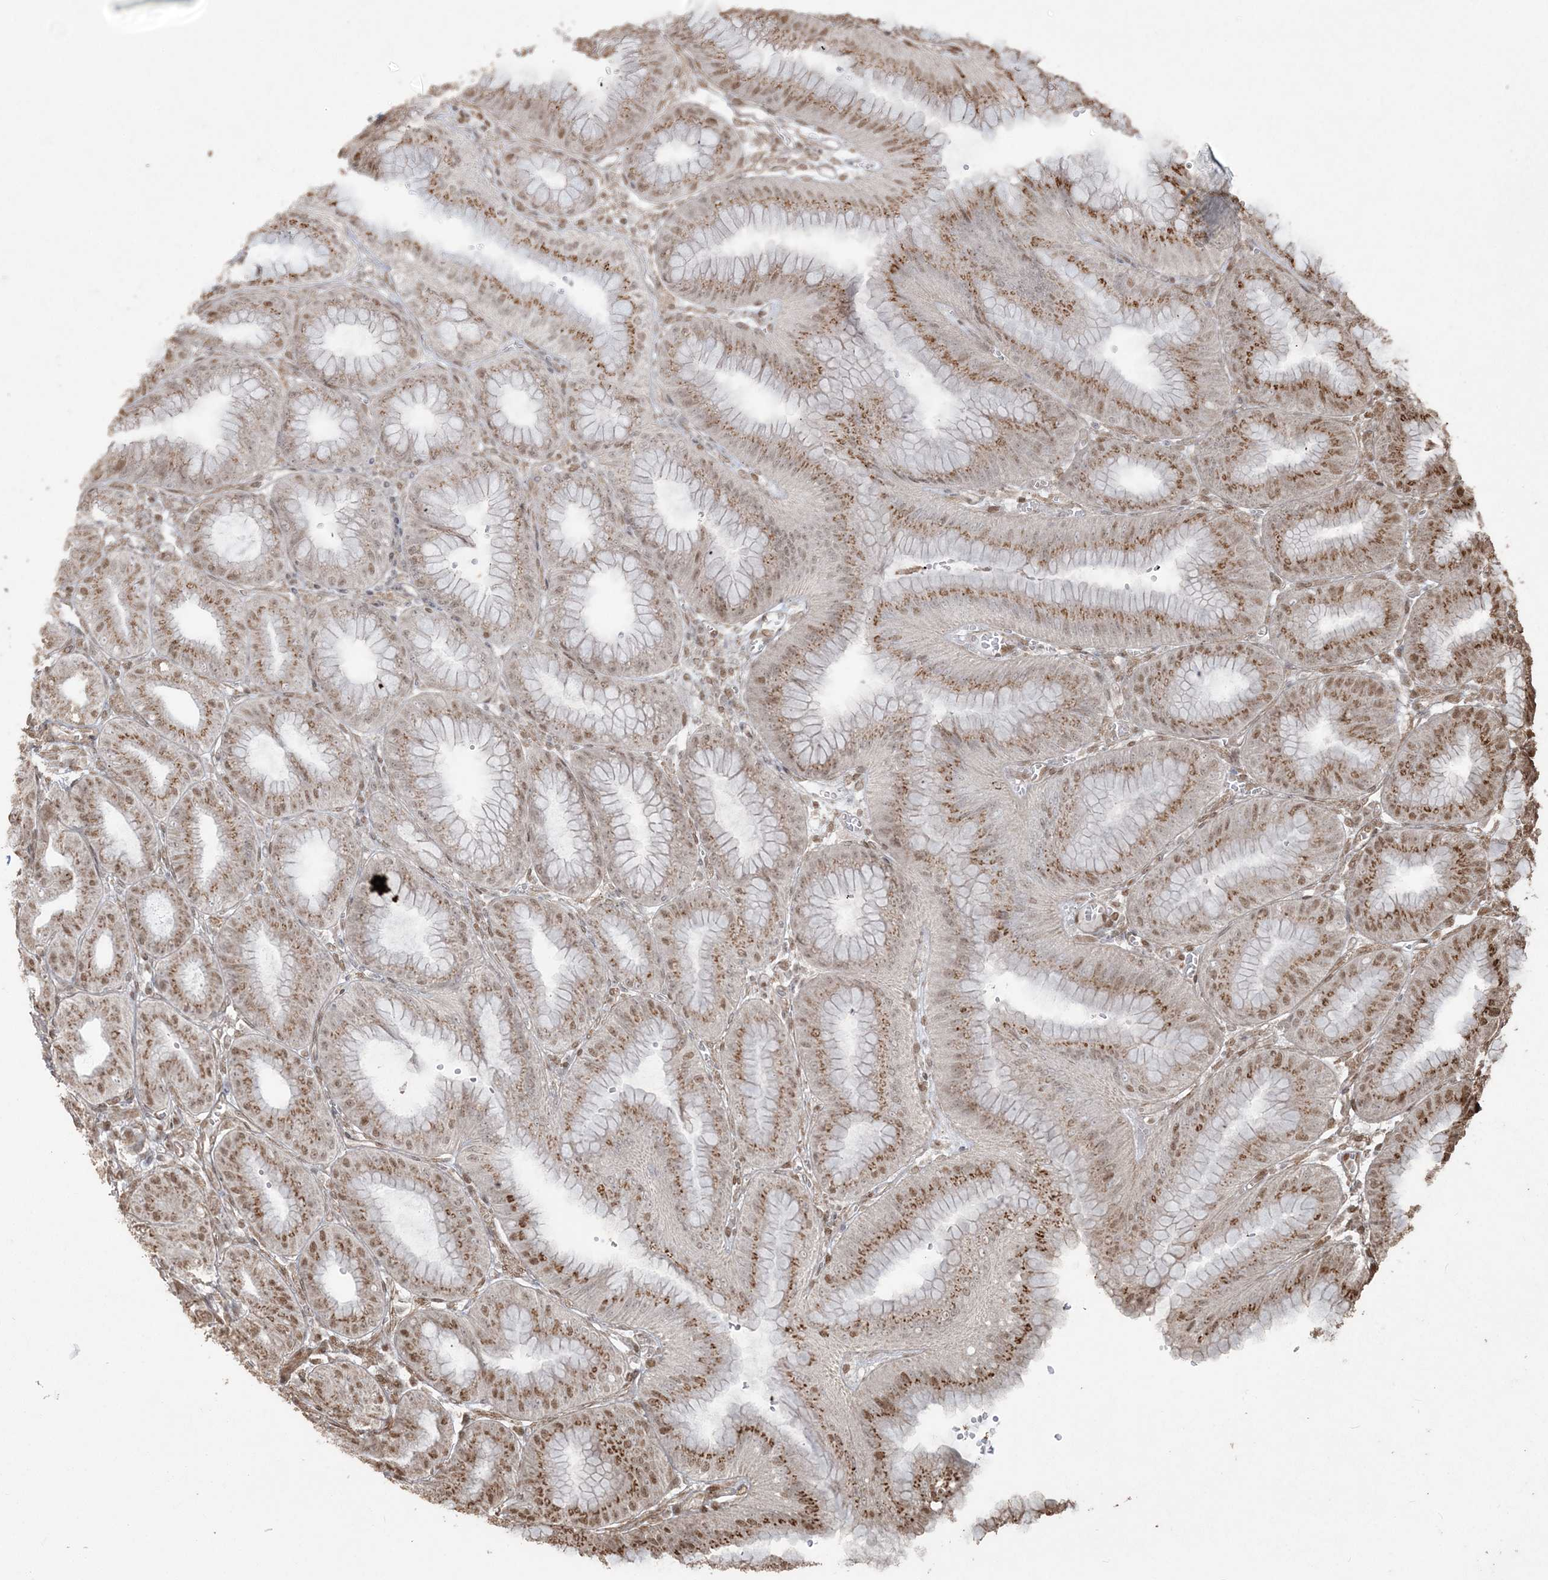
{"staining": {"intensity": "strong", "quantity": ">75%", "location": "cytoplasmic/membranous,nuclear"}, "tissue": "stomach", "cell_type": "Glandular cells", "image_type": "normal", "snomed": [{"axis": "morphology", "description": "Normal tissue, NOS"}, {"axis": "topography", "description": "Stomach, lower"}], "caption": "High-power microscopy captured an immunohistochemistry photomicrograph of normal stomach, revealing strong cytoplasmic/membranous,nuclear staining in approximately >75% of glandular cells.", "gene": "ZNF839", "patient": {"sex": "male", "age": 71}}